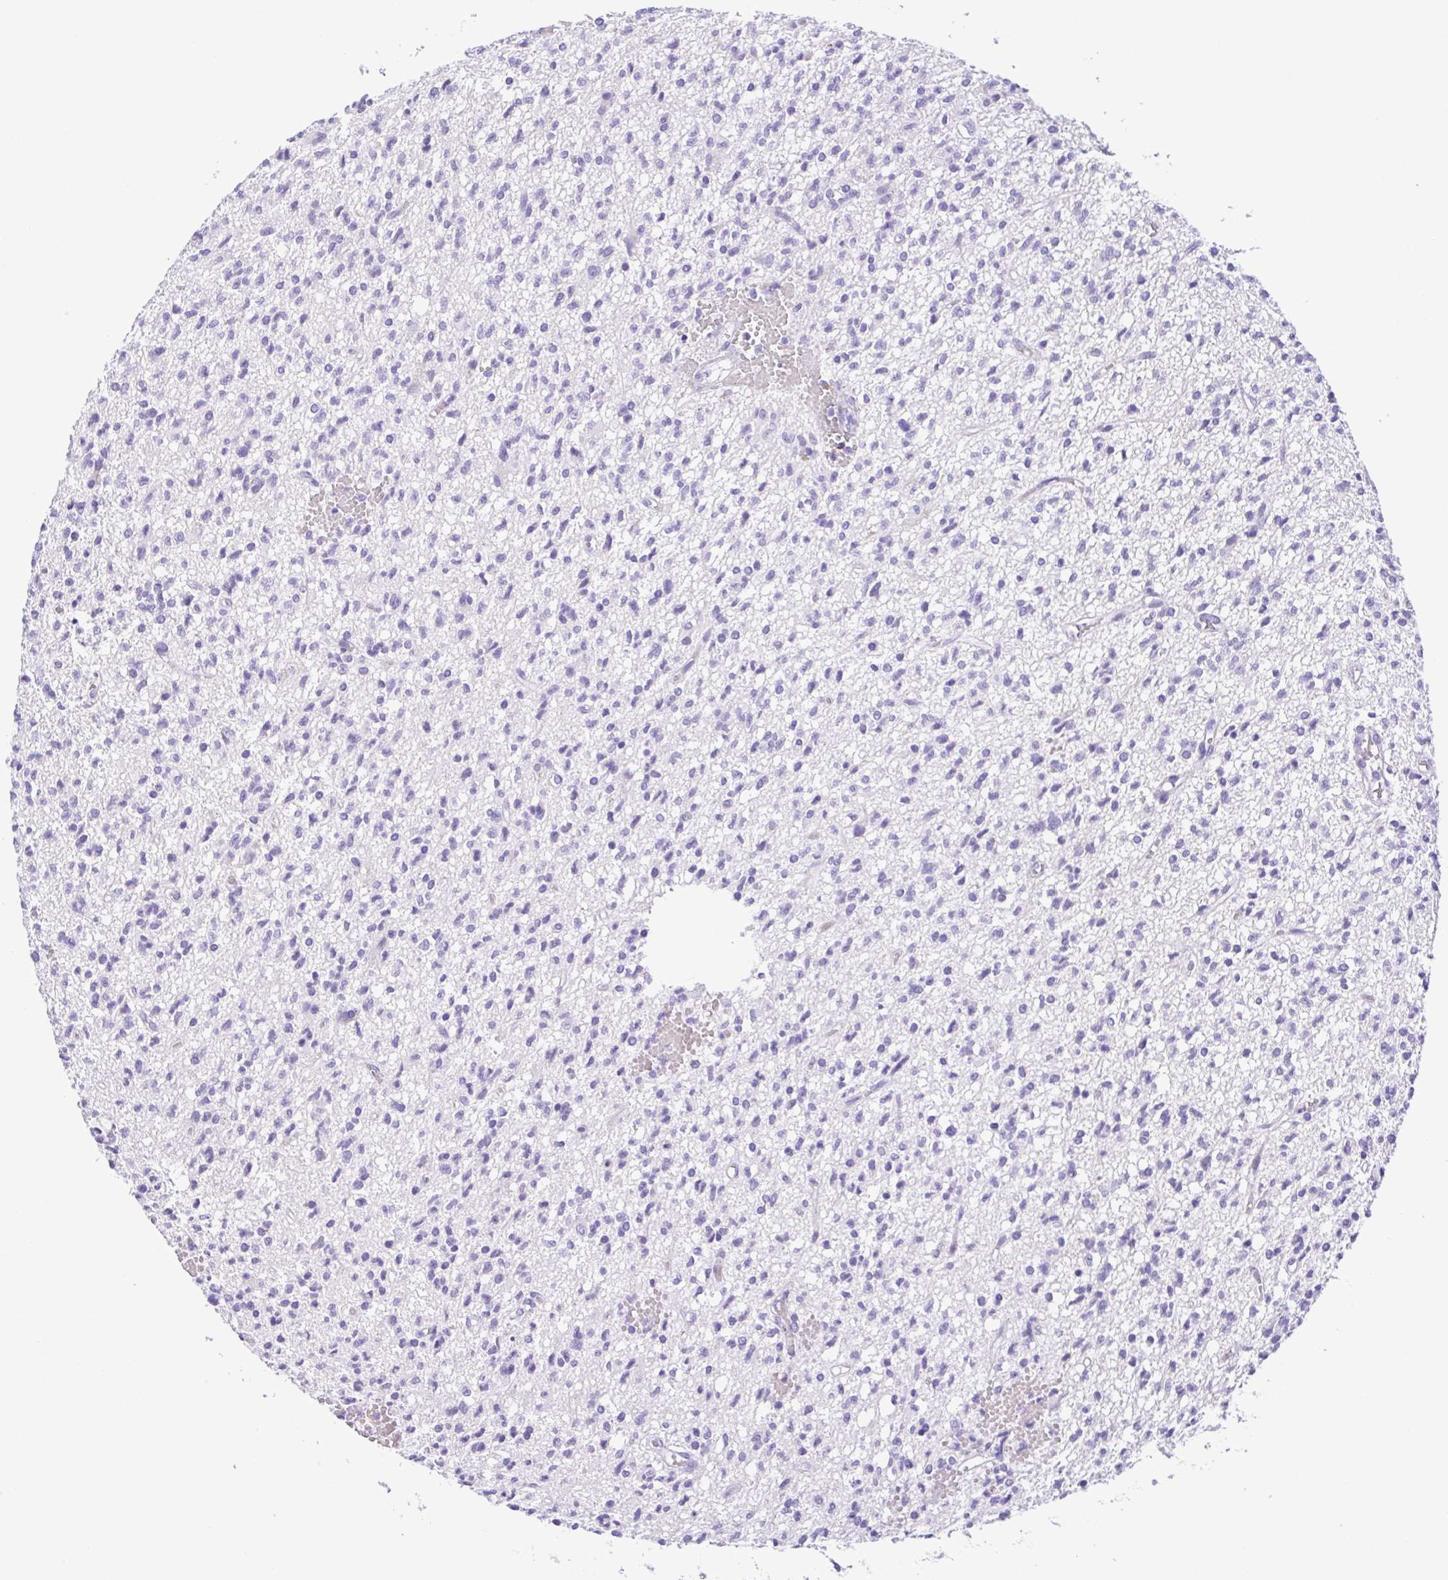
{"staining": {"intensity": "negative", "quantity": "none", "location": "none"}, "tissue": "glioma", "cell_type": "Tumor cells", "image_type": "cancer", "snomed": [{"axis": "morphology", "description": "Glioma, malignant, Low grade"}, {"axis": "topography", "description": "Brain"}], "caption": "High magnification brightfield microscopy of malignant glioma (low-grade) stained with DAB (brown) and counterstained with hematoxylin (blue): tumor cells show no significant expression. (DAB (3,3'-diaminobenzidine) IHC with hematoxylin counter stain).", "gene": "CD72", "patient": {"sex": "male", "age": 64}}